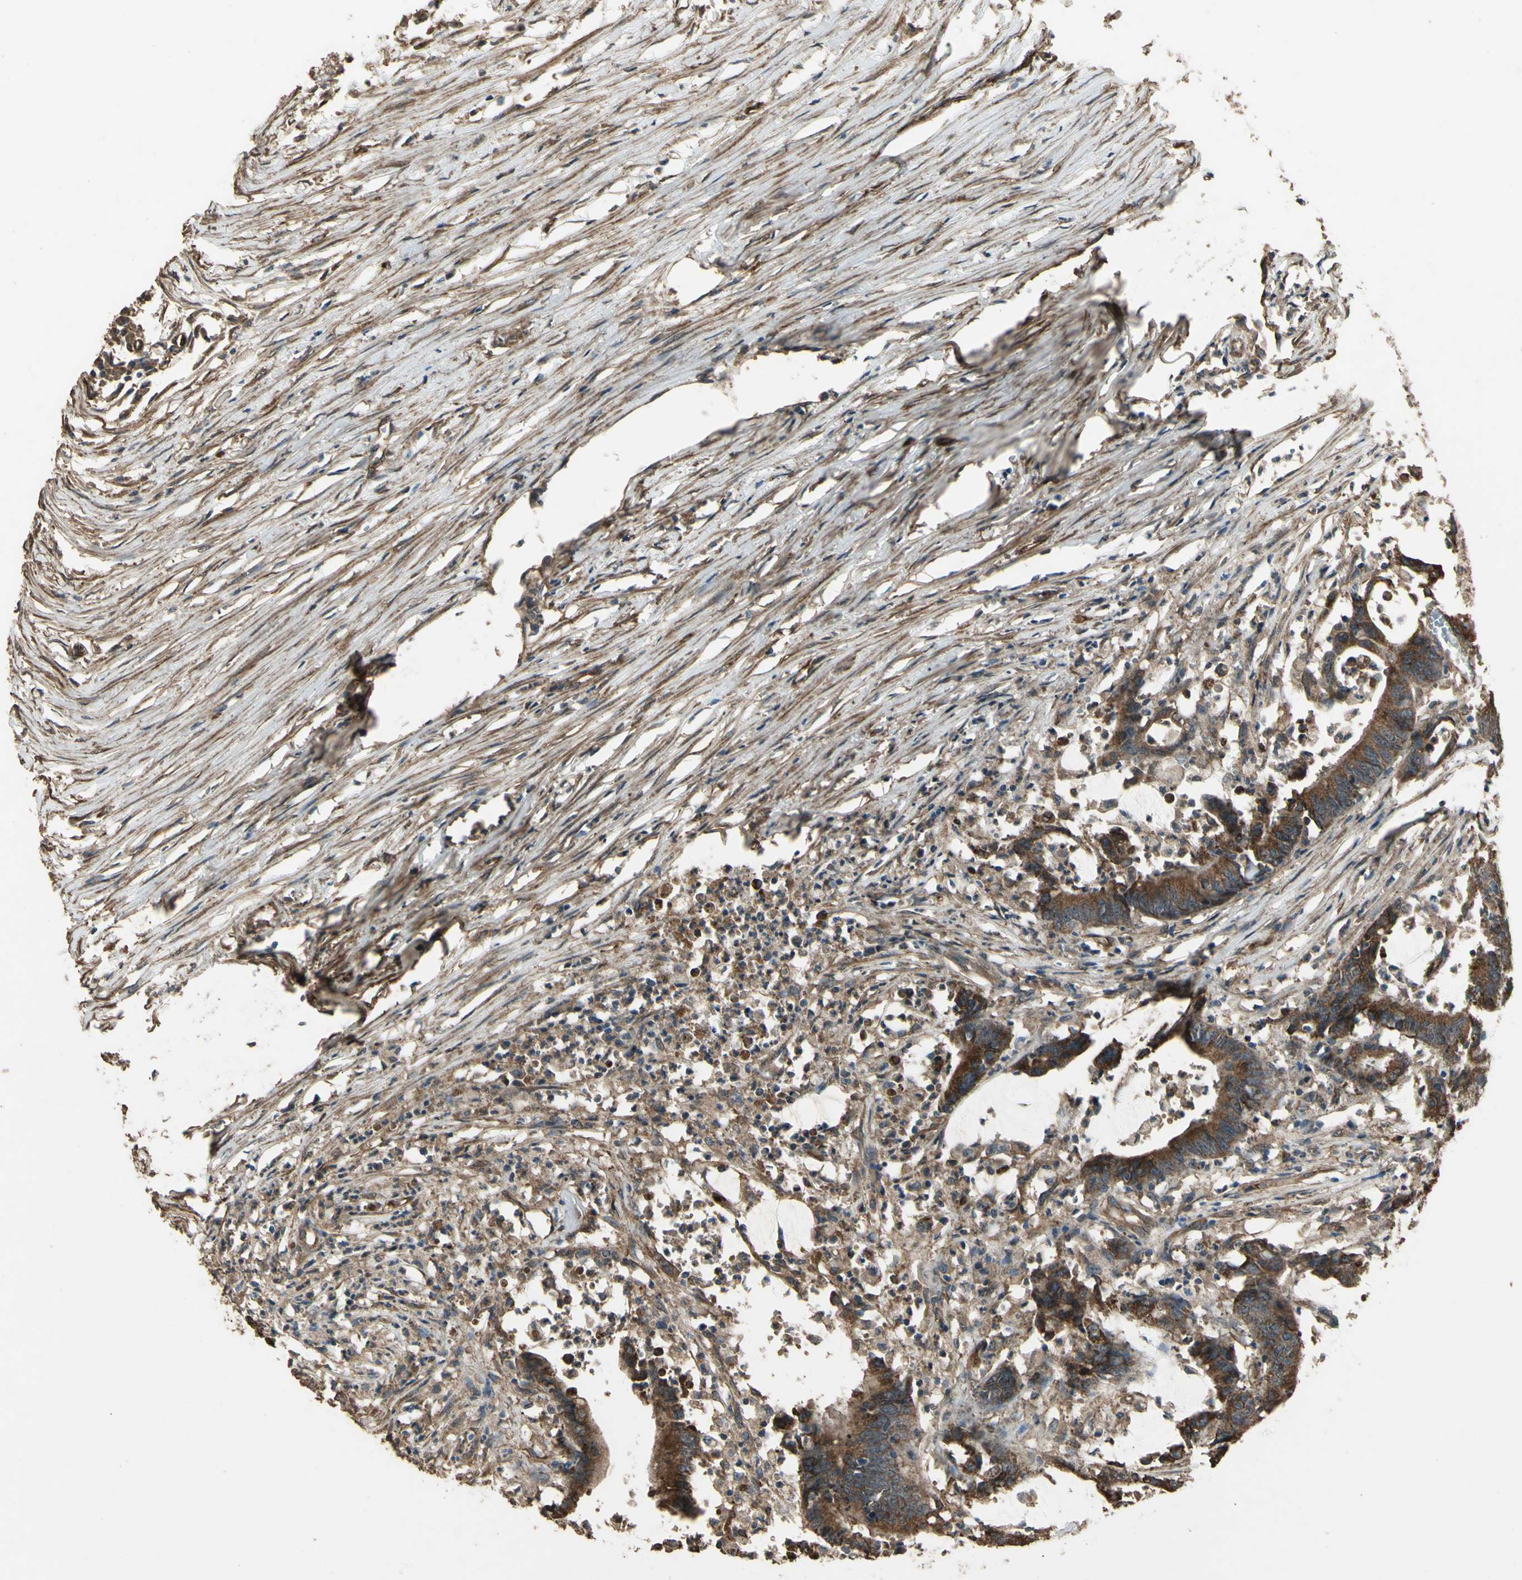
{"staining": {"intensity": "strong", "quantity": ">75%", "location": "cytoplasmic/membranous"}, "tissue": "colorectal cancer", "cell_type": "Tumor cells", "image_type": "cancer", "snomed": [{"axis": "morphology", "description": "Adenocarcinoma, NOS"}, {"axis": "topography", "description": "Rectum"}], "caption": "IHC (DAB) staining of adenocarcinoma (colorectal) reveals strong cytoplasmic/membranous protein expression in approximately >75% of tumor cells. Nuclei are stained in blue.", "gene": "TSPO", "patient": {"sex": "female", "age": 66}}